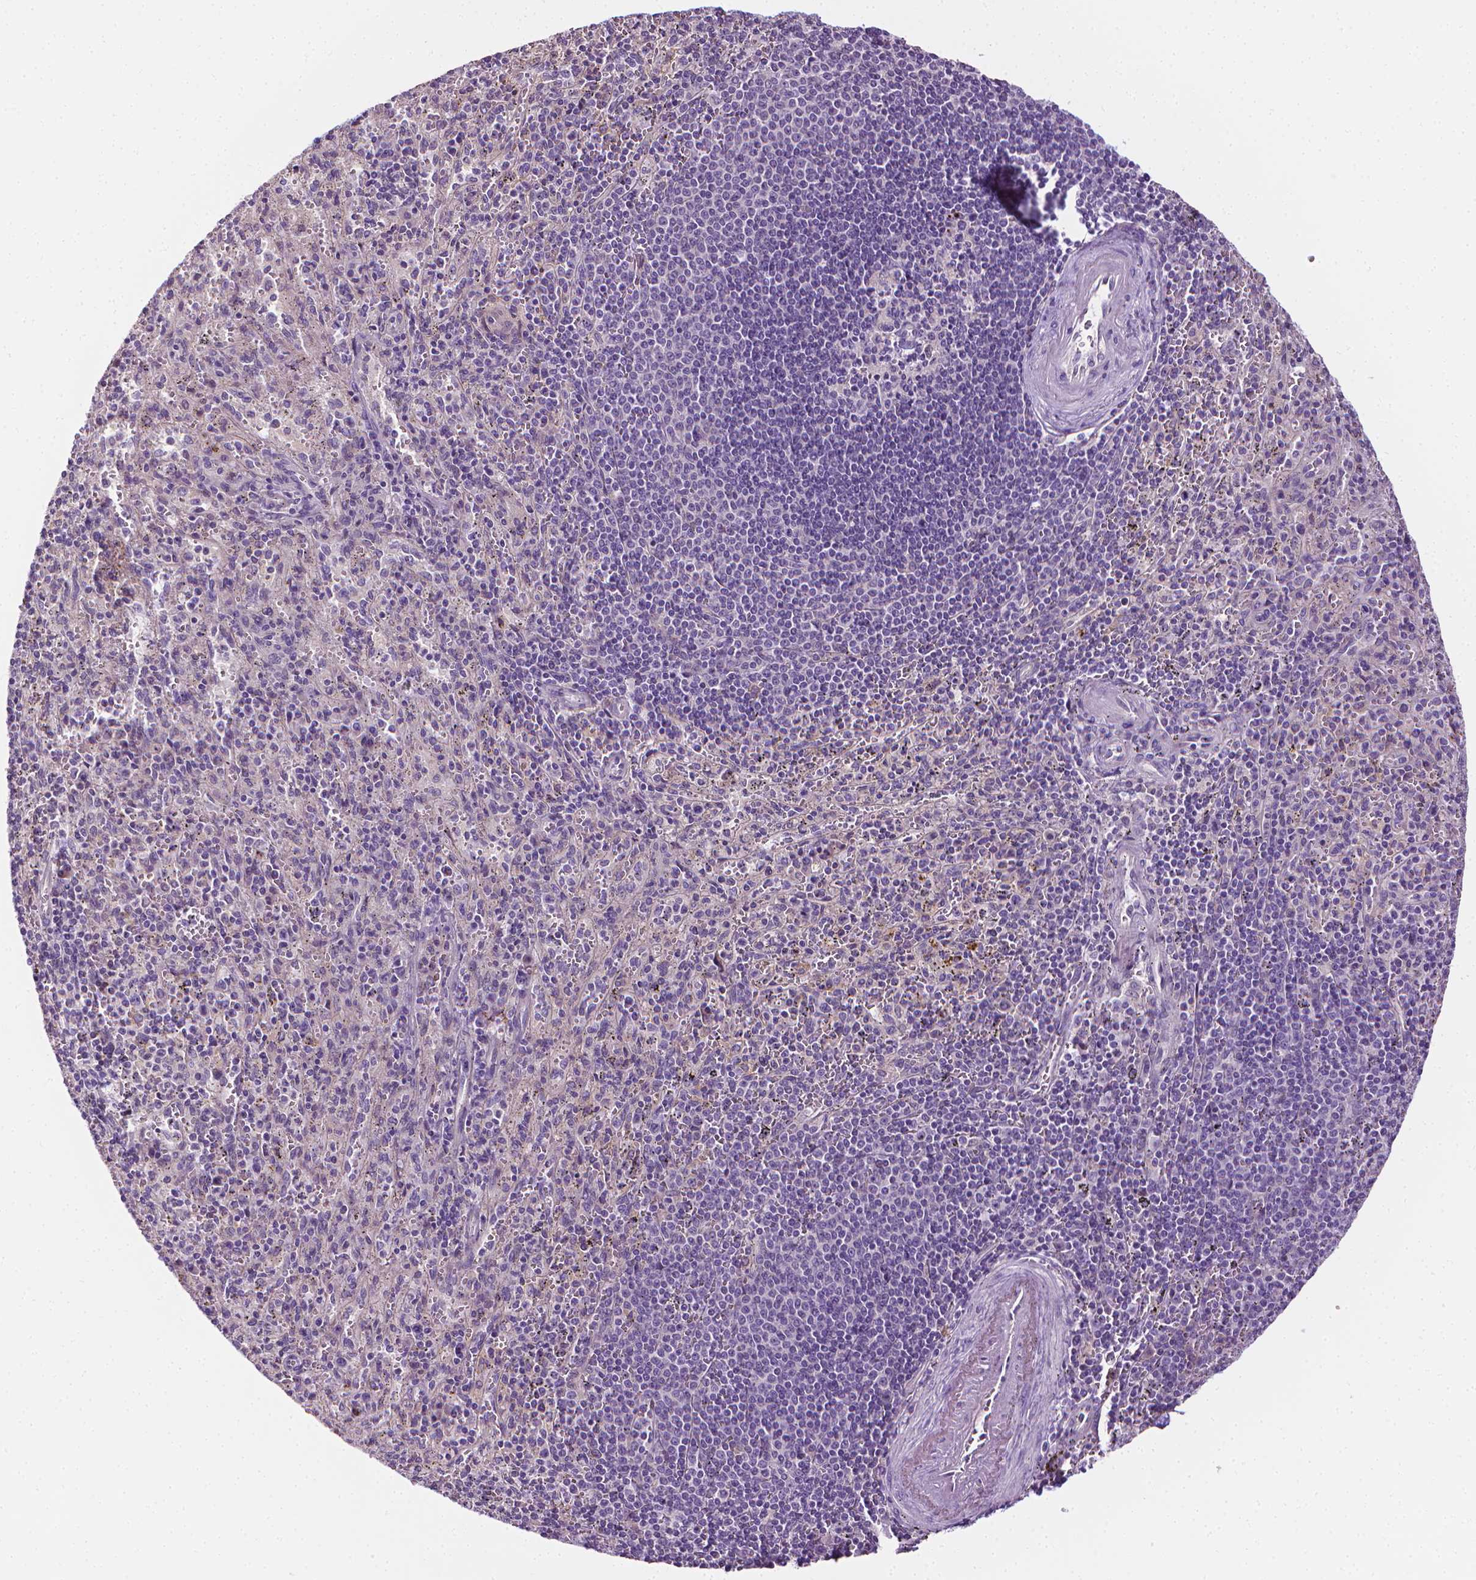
{"staining": {"intensity": "negative", "quantity": "none", "location": "none"}, "tissue": "spleen", "cell_type": "Cells in red pulp", "image_type": "normal", "snomed": [{"axis": "morphology", "description": "Normal tissue, NOS"}, {"axis": "topography", "description": "Spleen"}], "caption": "Immunohistochemistry (IHC) photomicrograph of unremarkable spleen stained for a protein (brown), which exhibits no positivity in cells in red pulp. The staining is performed using DAB (3,3'-diaminobenzidine) brown chromogen with nuclei counter-stained in using hematoxylin.", "gene": "MCOLN3", "patient": {"sex": "male", "age": 57}}